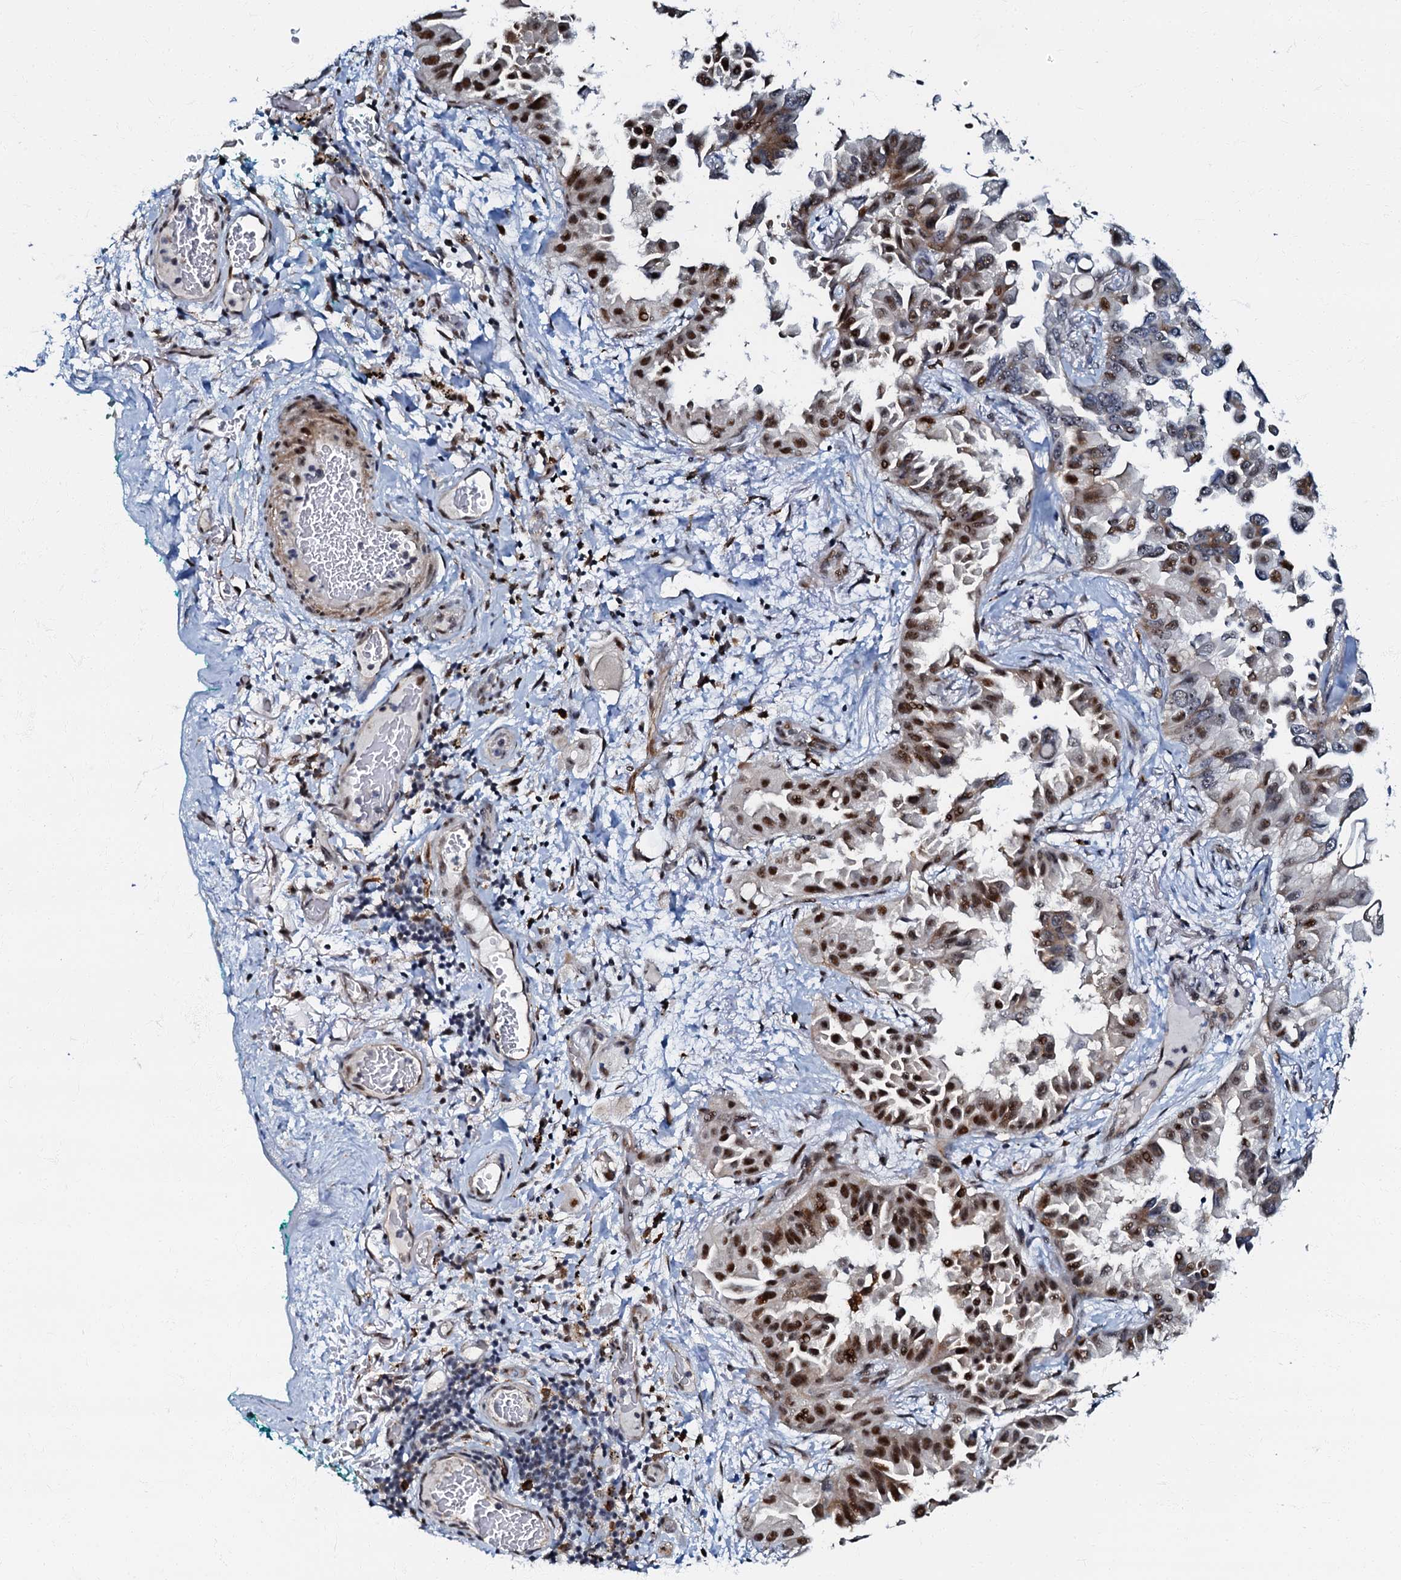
{"staining": {"intensity": "strong", "quantity": "25%-75%", "location": "nuclear"}, "tissue": "lung cancer", "cell_type": "Tumor cells", "image_type": "cancer", "snomed": [{"axis": "morphology", "description": "Adenocarcinoma, NOS"}, {"axis": "topography", "description": "Lung"}], "caption": "Immunohistochemistry (IHC) image of human adenocarcinoma (lung) stained for a protein (brown), which displays high levels of strong nuclear positivity in about 25%-75% of tumor cells.", "gene": "OLAH", "patient": {"sex": "female", "age": 67}}